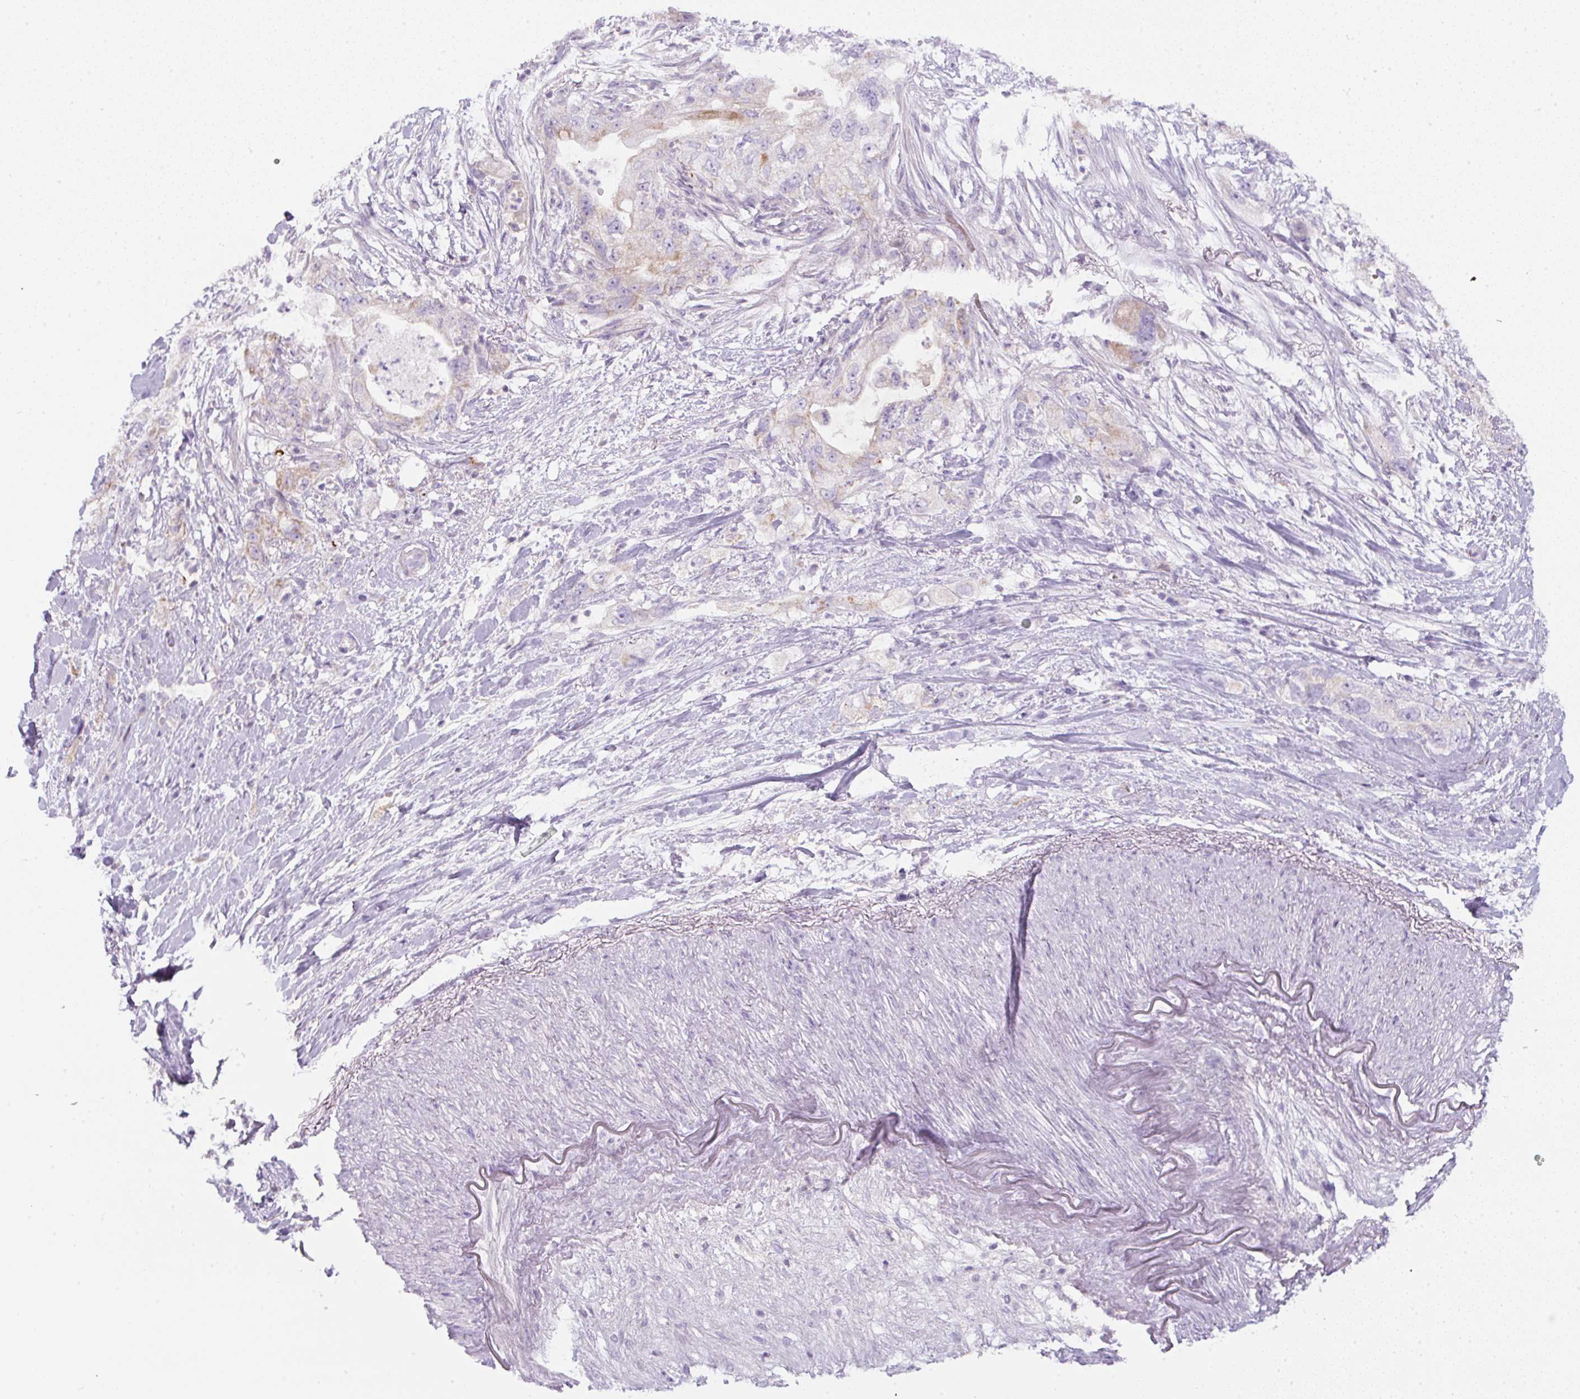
{"staining": {"intensity": "negative", "quantity": "none", "location": "none"}, "tissue": "pancreatic cancer", "cell_type": "Tumor cells", "image_type": "cancer", "snomed": [{"axis": "morphology", "description": "Adenocarcinoma, NOS"}, {"axis": "topography", "description": "Pancreas"}], "caption": "High magnification brightfield microscopy of pancreatic cancer (adenocarcinoma) stained with DAB (3,3'-diaminobenzidine) (brown) and counterstained with hematoxylin (blue): tumor cells show no significant expression. (DAB immunohistochemistry with hematoxylin counter stain).", "gene": "FGFBP3", "patient": {"sex": "female", "age": 73}}